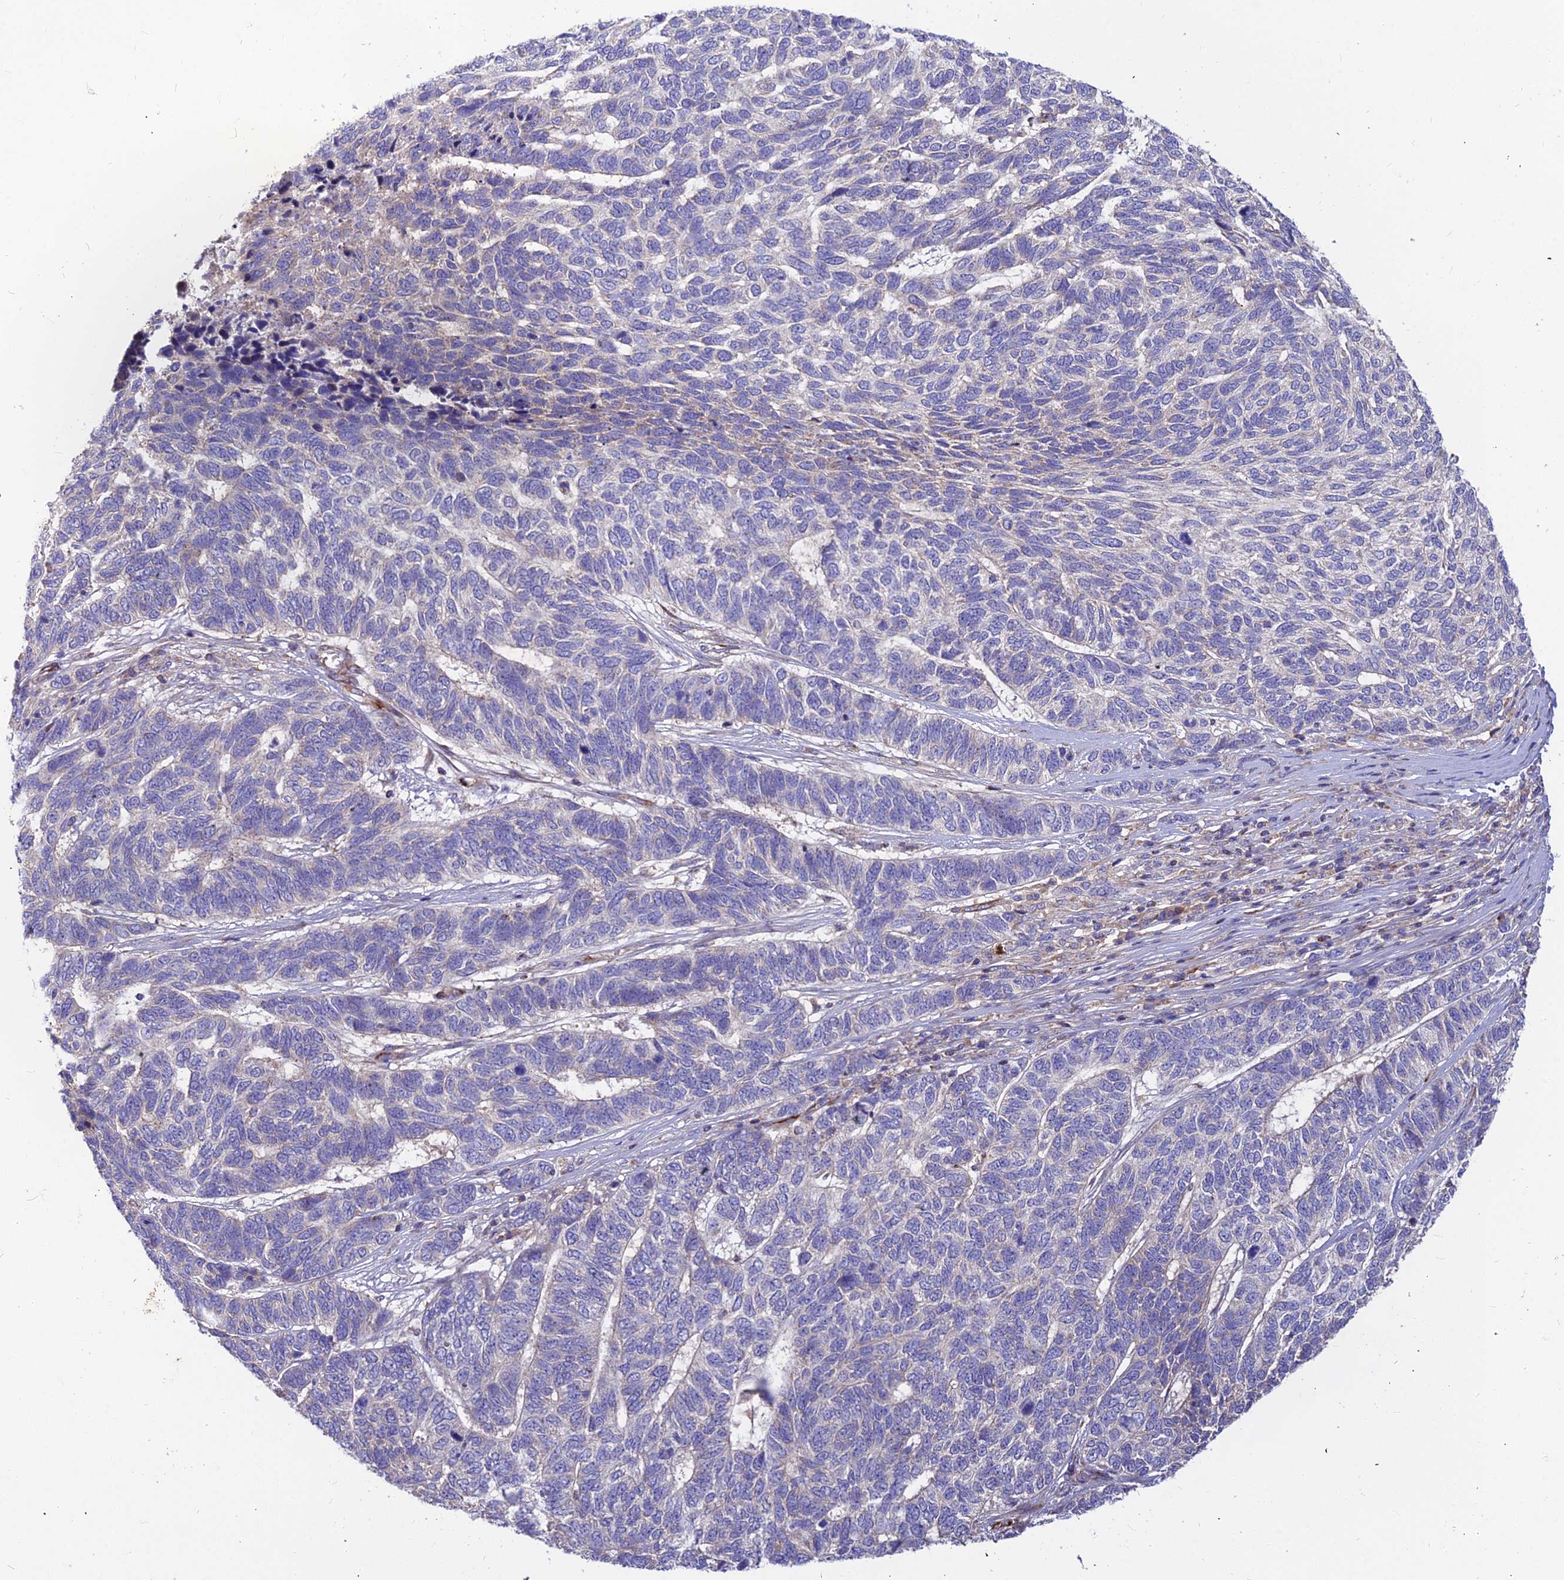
{"staining": {"intensity": "negative", "quantity": "none", "location": "none"}, "tissue": "skin cancer", "cell_type": "Tumor cells", "image_type": "cancer", "snomed": [{"axis": "morphology", "description": "Basal cell carcinoma"}, {"axis": "topography", "description": "Skin"}], "caption": "A high-resolution image shows immunohistochemistry staining of basal cell carcinoma (skin), which shows no significant expression in tumor cells.", "gene": "ASPHD1", "patient": {"sex": "female", "age": 65}}